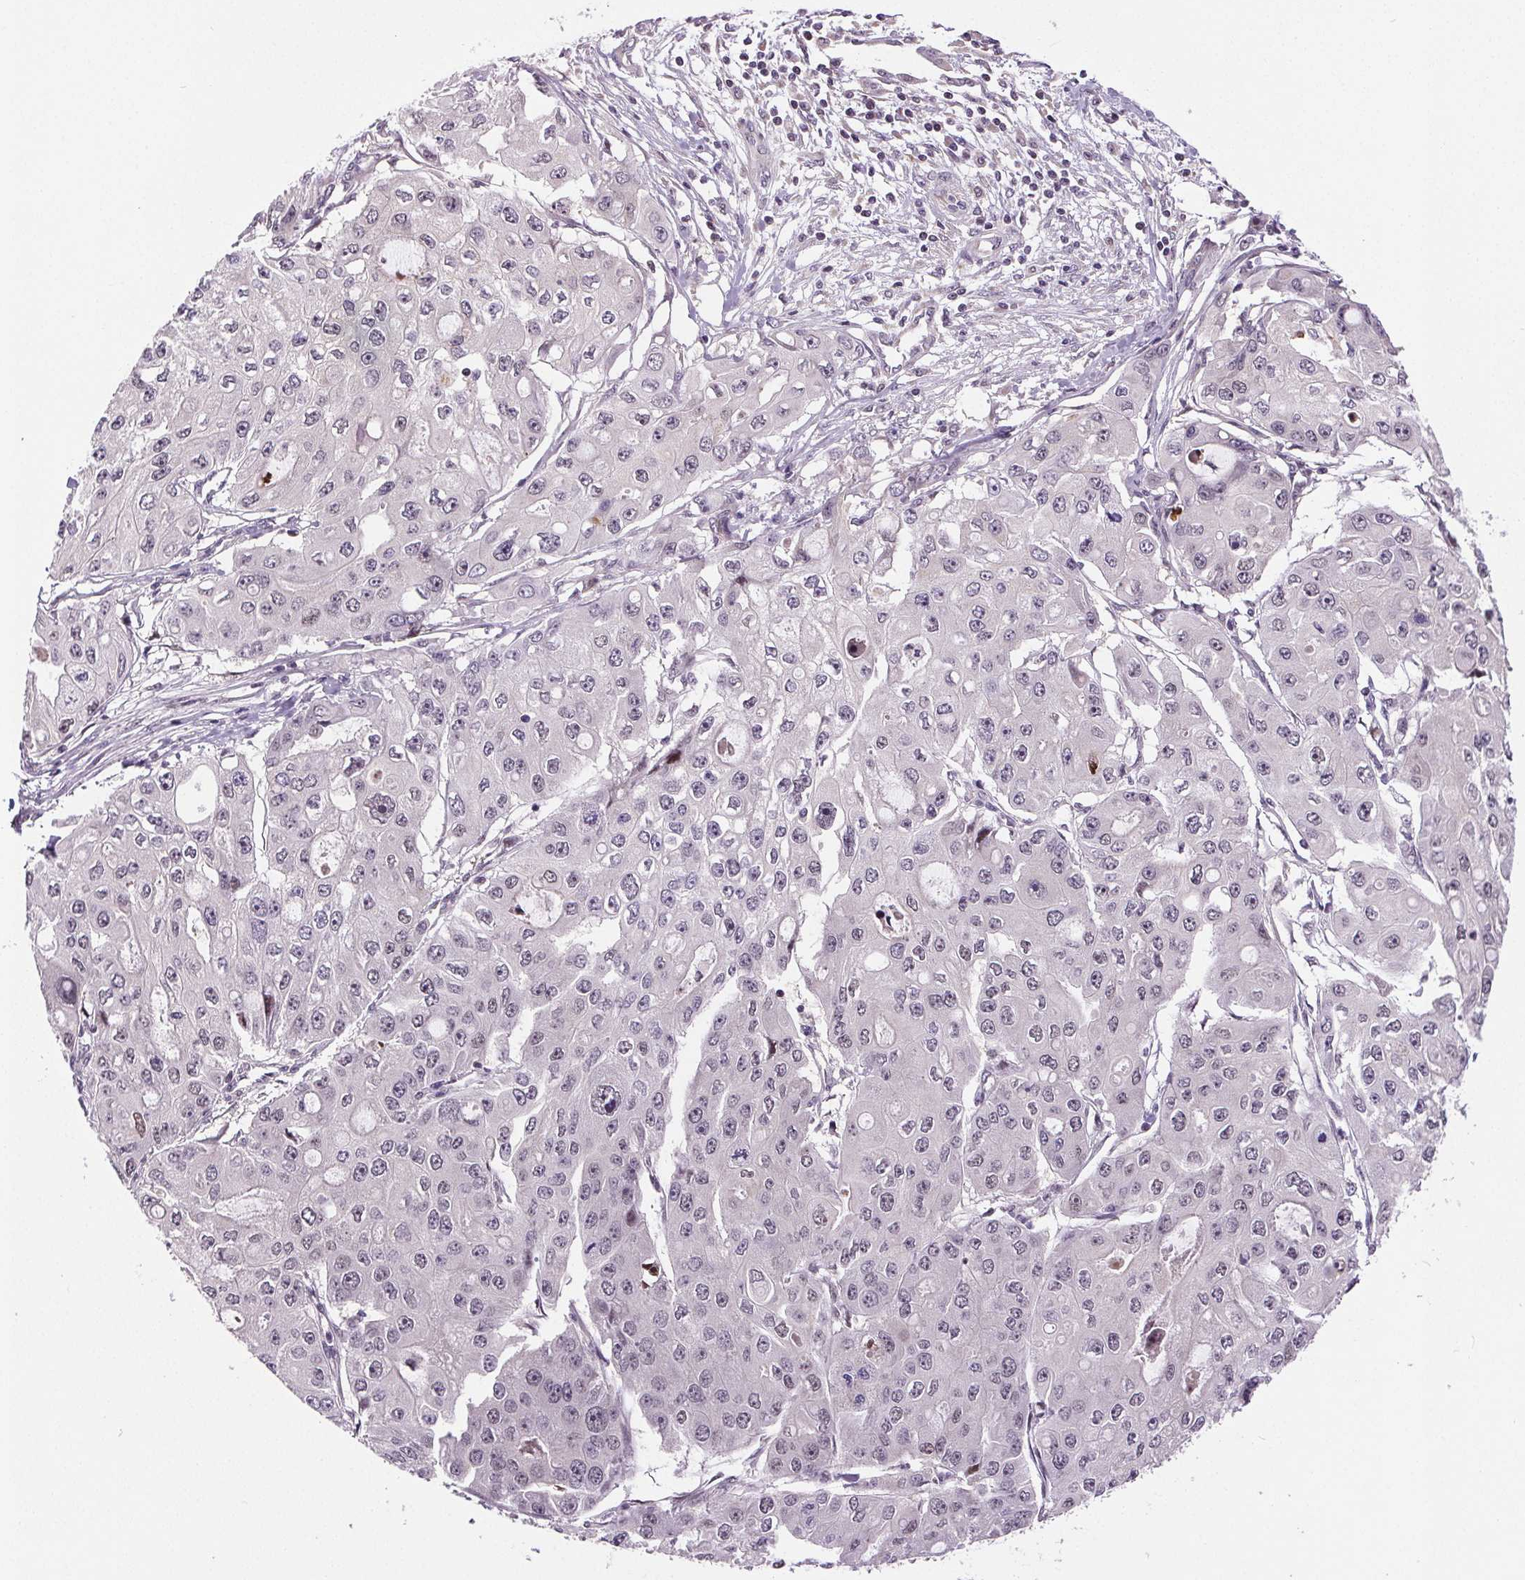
{"staining": {"intensity": "negative", "quantity": "none", "location": "none"}, "tissue": "ovarian cancer", "cell_type": "Tumor cells", "image_type": "cancer", "snomed": [{"axis": "morphology", "description": "Cystadenocarcinoma, serous, NOS"}, {"axis": "topography", "description": "Ovary"}], "caption": "Immunohistochemistry micrograph of ovarian serous cystadenocarcinoma stained for a protein (brown), which demonstrates no positivity in tumor cells. (DAB (3,3'-diaminobenzidine) immunohistochemistry visualized using brightfield microscopy, high magnification).", "gene": "SUCLA2", "patient": {"sex": "female", "age": 56}}